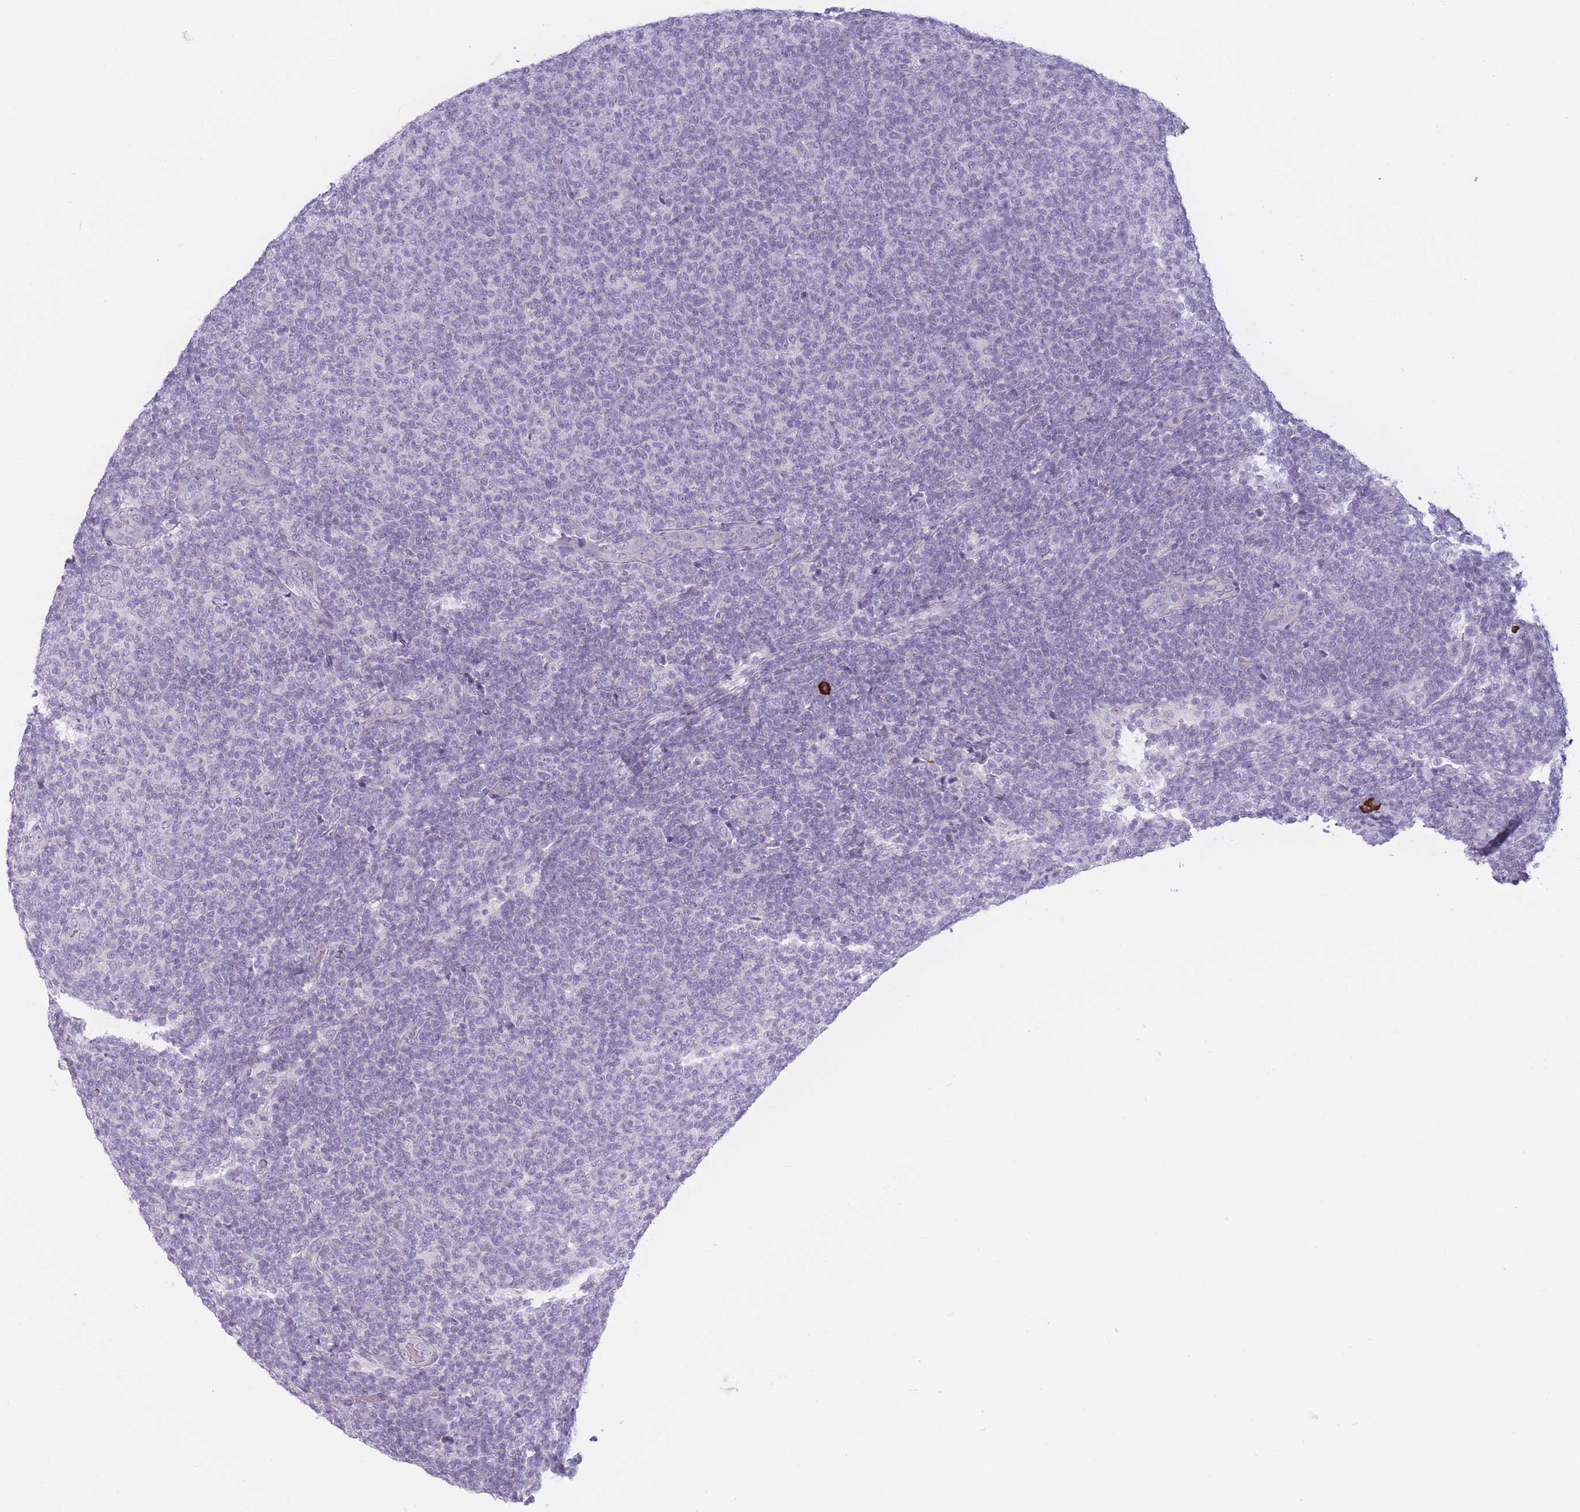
{"staining": {"intensity": "negative", "quantity": "none", "location": "none"}, "tissue": "lymphoma", "cell_type": "Tumor cells", "image_type": "cancer", "snomed": [{"axis": "morphology", "description": "Malignant lymphoma, non-Hodgkin's type, Low grade"}, {"axis": "topography", "description": "Lymph node"}], "caption": "Tumor cells are negative for protein expression in human low-grade malignant lymphoma, non-Hodgkin's type.", "gene": "PLEKHG2", "patient": {"sex": "male", "age": 66}}